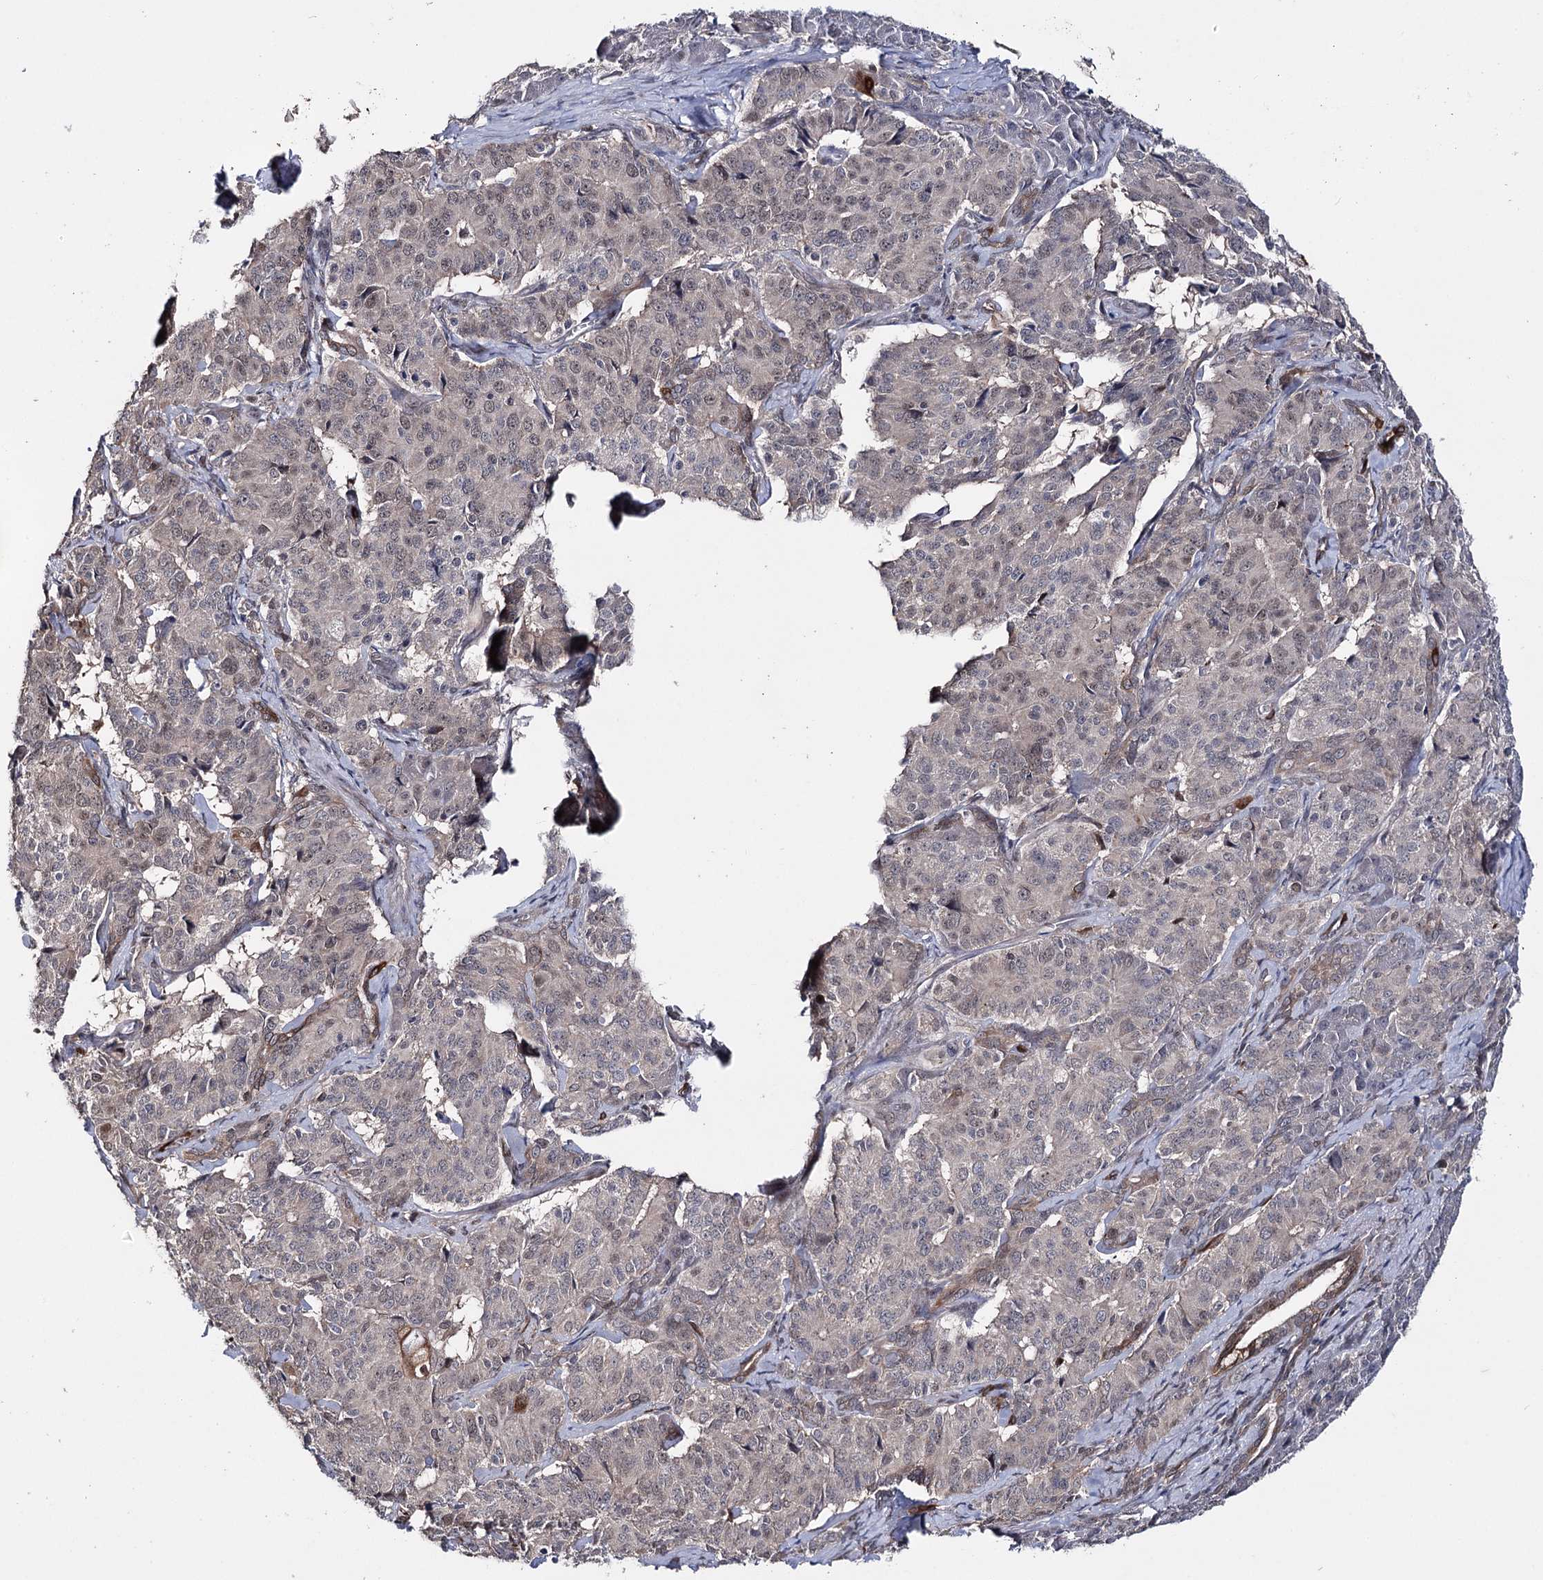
{"staining": {"intensity": "negative", "quantity": "none", "location": "none"}, "tissue": "pancreatic cancer", "cell_type": "Tumor cells", "image_type": "cancer", "snomed": [{"axis": "morphology", "description": "Adenocarcinoma, NOS"}, {"axis": "topography", "description": "Pancreas"}], "caption": "Tumor cells are negative for protein expression in human pancreatic cancer.", "gene": "HSD11B2", "patient": {"sex": "female", "age": 74}}